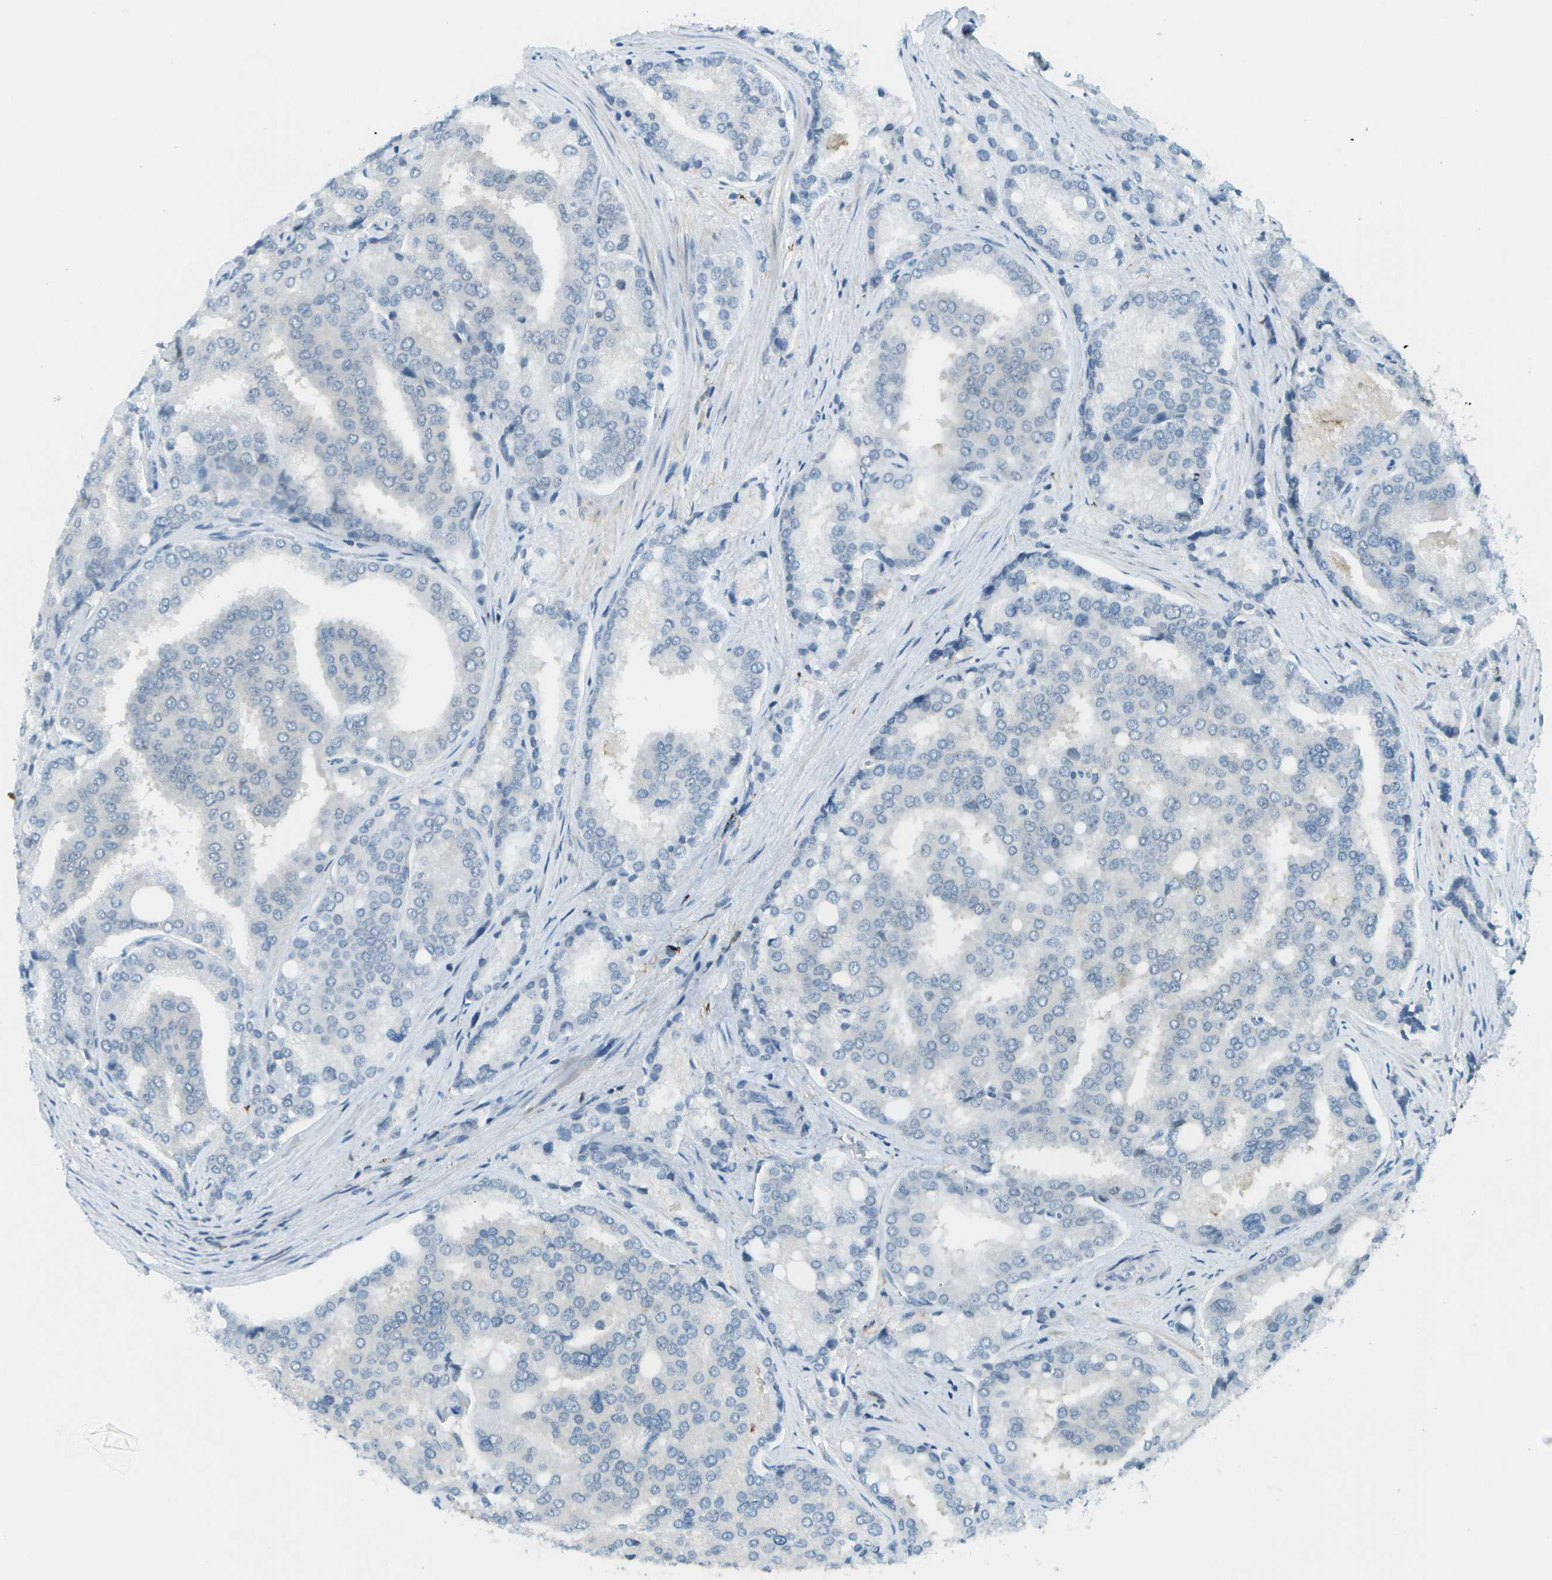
{"staining": {"intensity": "negative", "quantity": "none", "location": "none"}, "tissue": "prostate cancer", "cell_type": "Tumor cells", "image_type": "cancer", "snomed": [{"axis": "morphology", "description": "Adenocarcinoma, High grade"}, {"axis": "topography", "description": "Prostate"}], "caption": "The histopathology image exhibits no staining of tumor cells in prostate cancer.", "gene": "CDH23", "patient": {"sex": "male", "age": 50}}